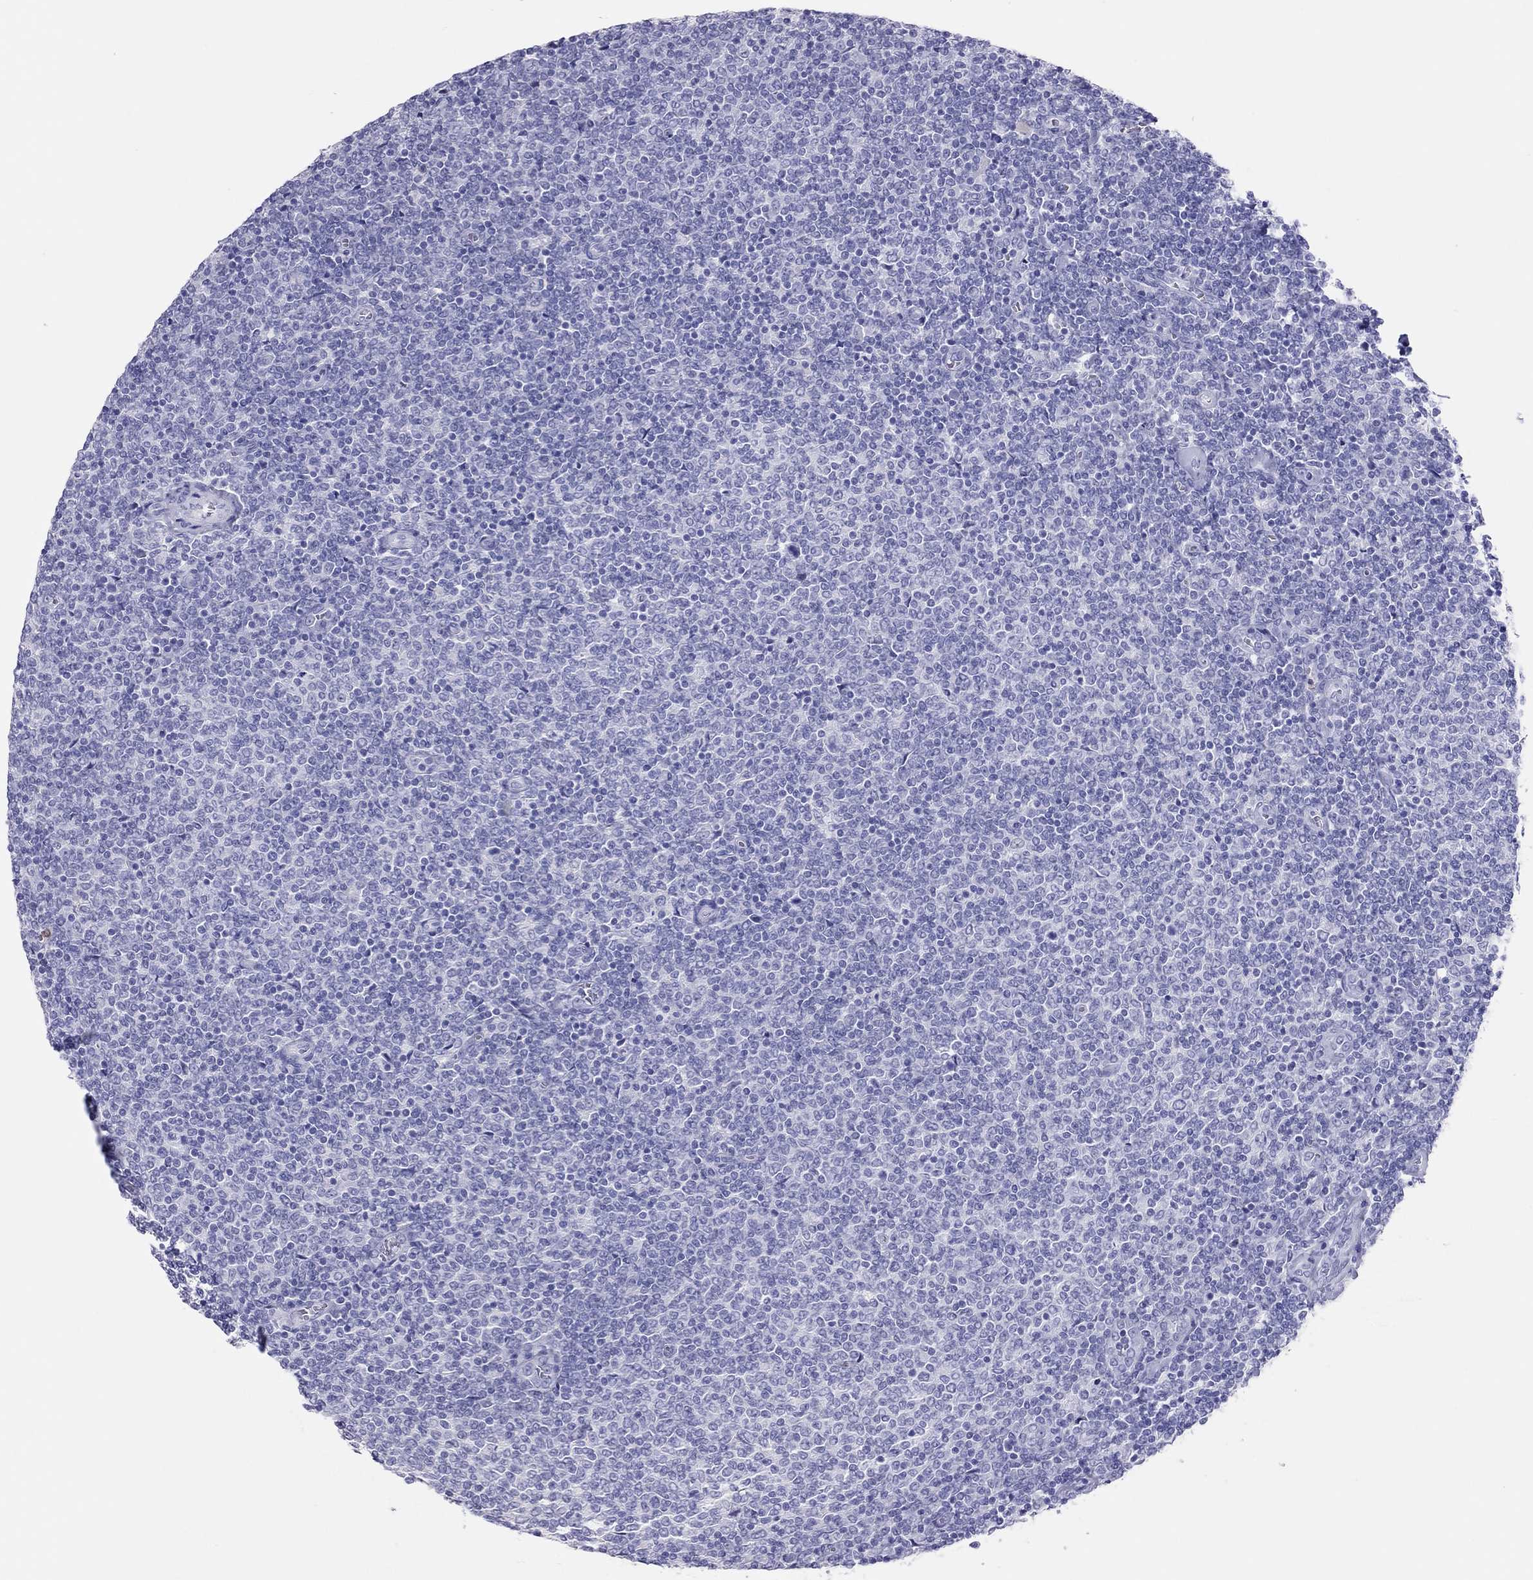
{"staining": {"intensity": "negative", "quantity": "none", "location": "none"}, "tissue": "lymphoma", "cell_type": "Tumor cells", "image_type": "cancer", "snomed": [{"axis": "morphology", "description": "Malignant lymphoma, non-Hodgkin's type, Low grade"}, {"axis": "topography", "description": "Lymph node"}], "caption": "Tumor cells show no significant protein staining in lymphoma.", "gene": "TSHB", "patient": {"sex": "male", "age": 52}}